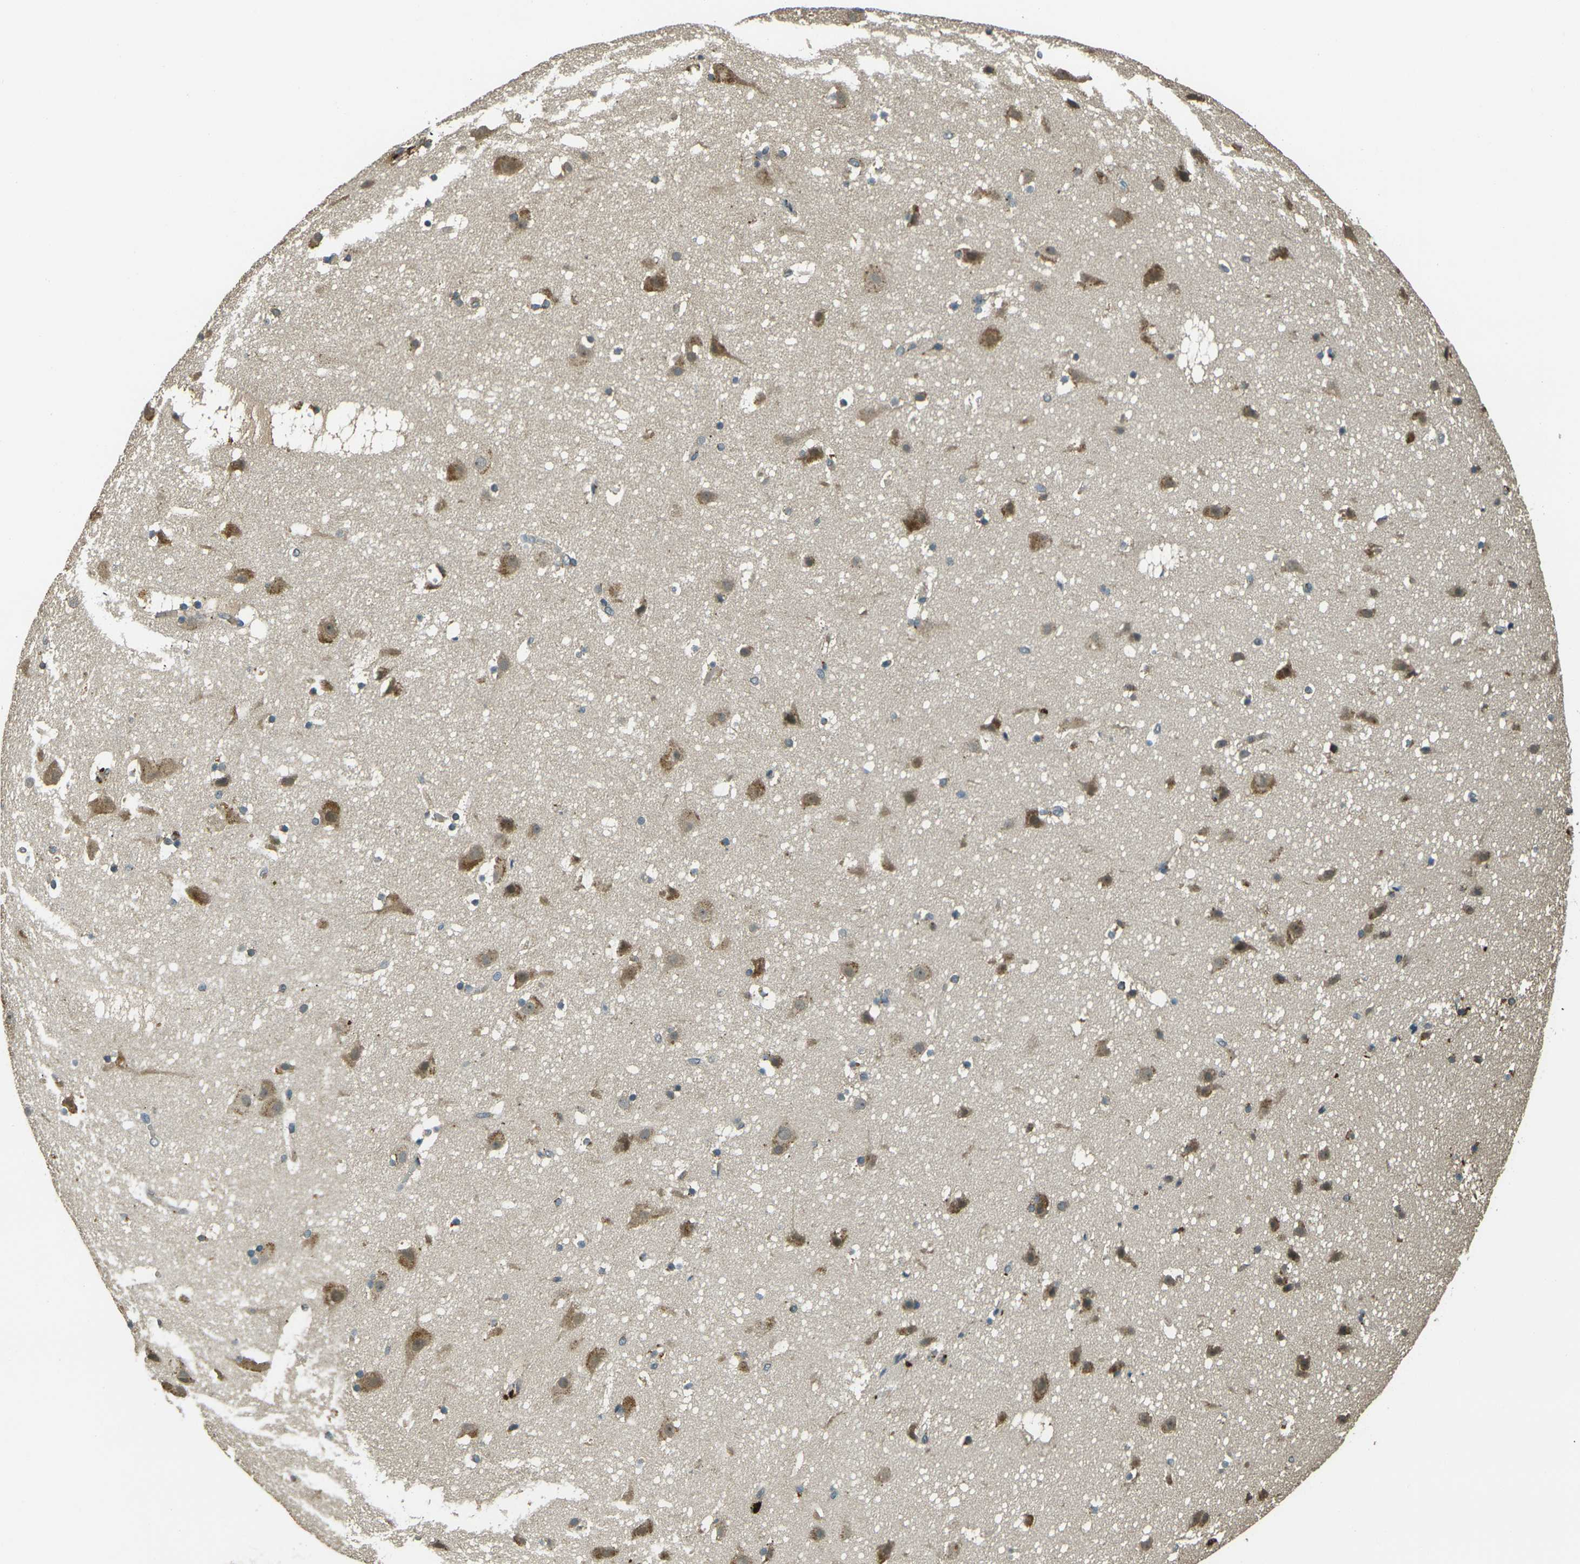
{"staining": {"intensity": "negative", "quantity": "none", "location": "none"}, "tissue": "cerebral cortex", "cell_type": "Endothelial cells", "image_type": "normal", "snomed": [{"axis": "morphology", "description": "Normal tissue, NOS"}, {"axis": "topography", "description": "Cerebral cortex"}], "caption": "Immunohistochemistry of normal cerebral cortex reveals no staining in endothelial cells.", "gene": "TOR1A", "patient": {"sex": "male", "age": 45}}